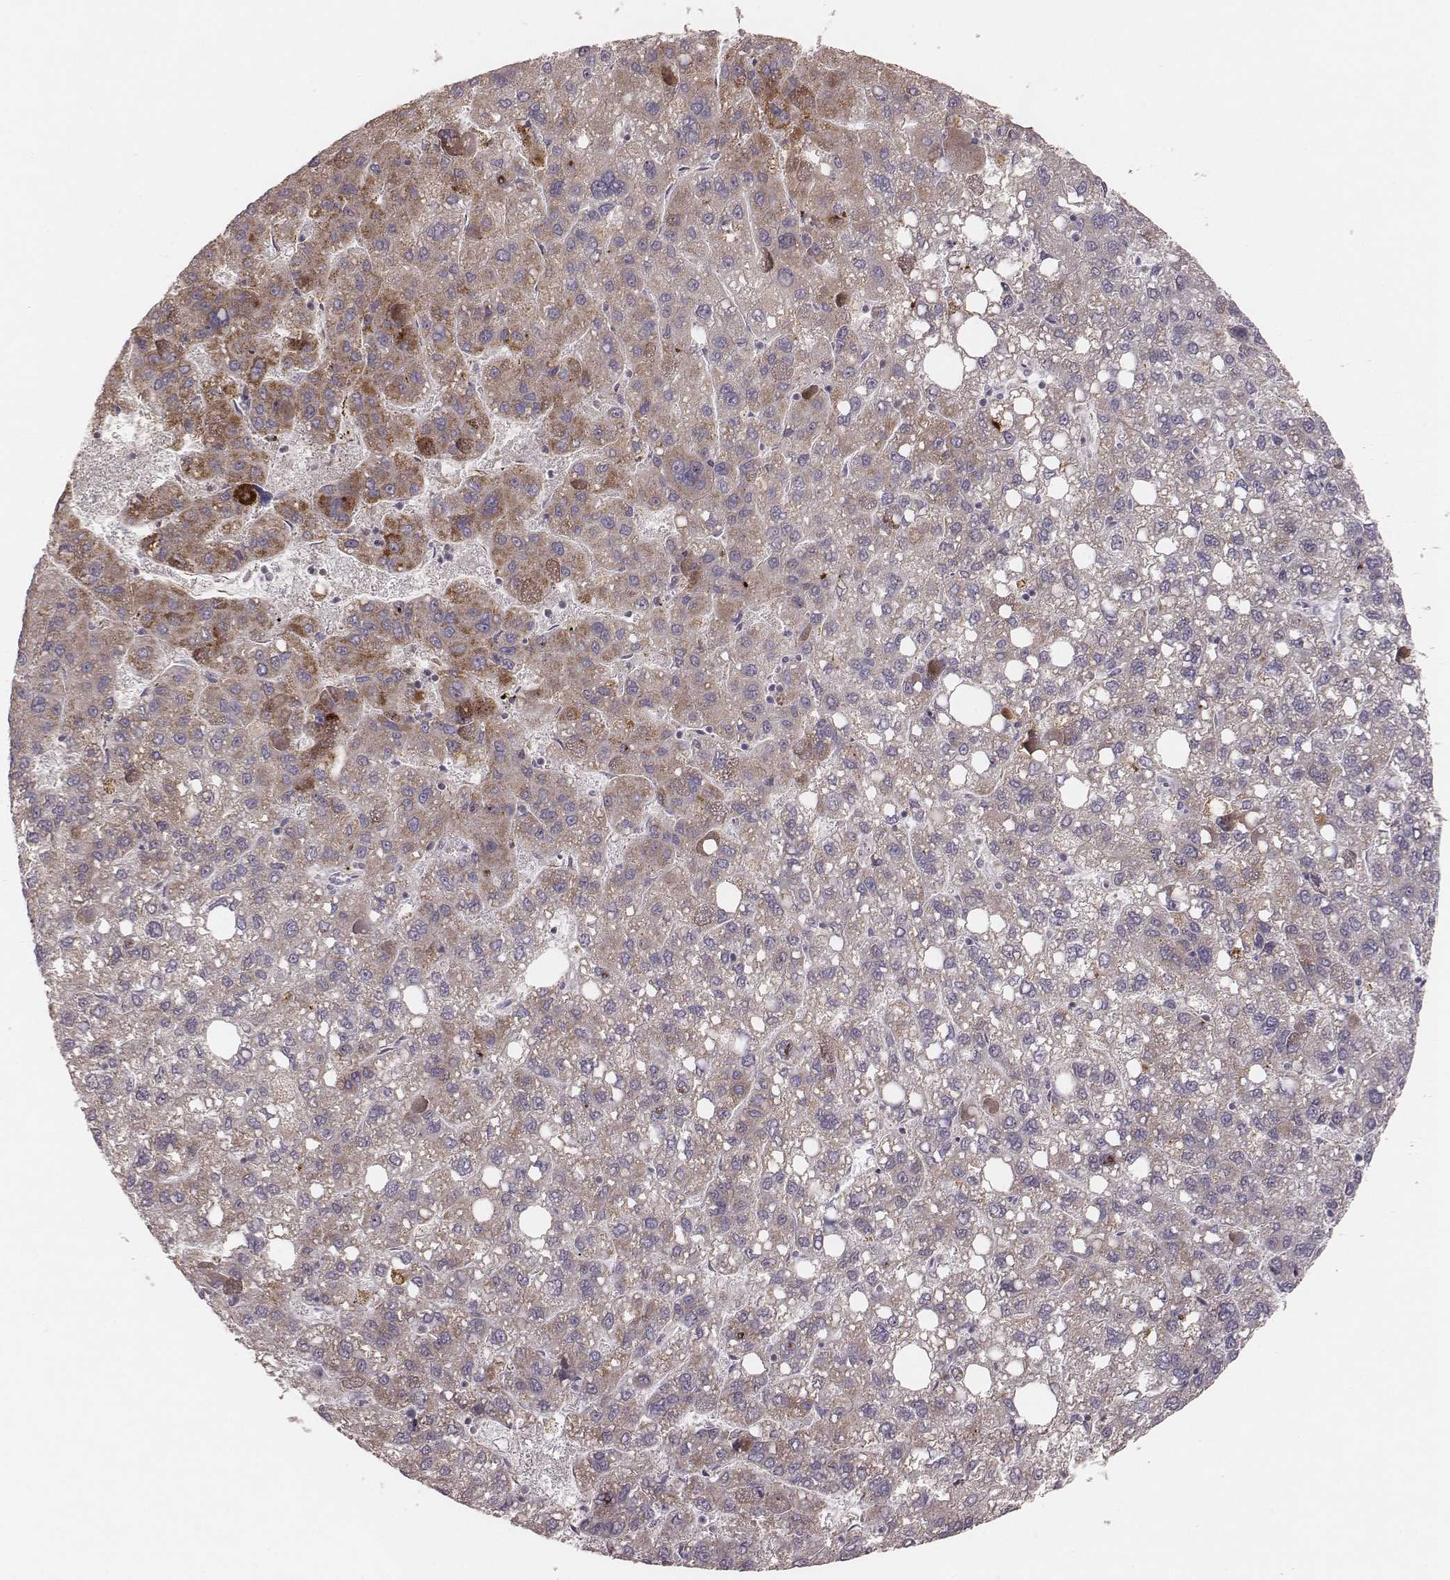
{"staining": {"intensity": "weak", "quantity": "25%-75%", "location": "cytoplasmic/membranous"}, "tissue": "liver cancer", "cell_type": "Tumor cells", "image_type": "cancer", "snomed": [{"axis": "morphology", "description": "Carcinoma, Hepatocellular, NOS"}, {"axis": "topography", "description": "Liver"}], "caption": "A low amount of weak cytoplasmic/membranous expression is seen in approximately 25%-75% of tumor cells in liver hepatocellular carcinoma tissue.", "gene": "TUFM", "patient": {"sex": "female", "age": 82}}